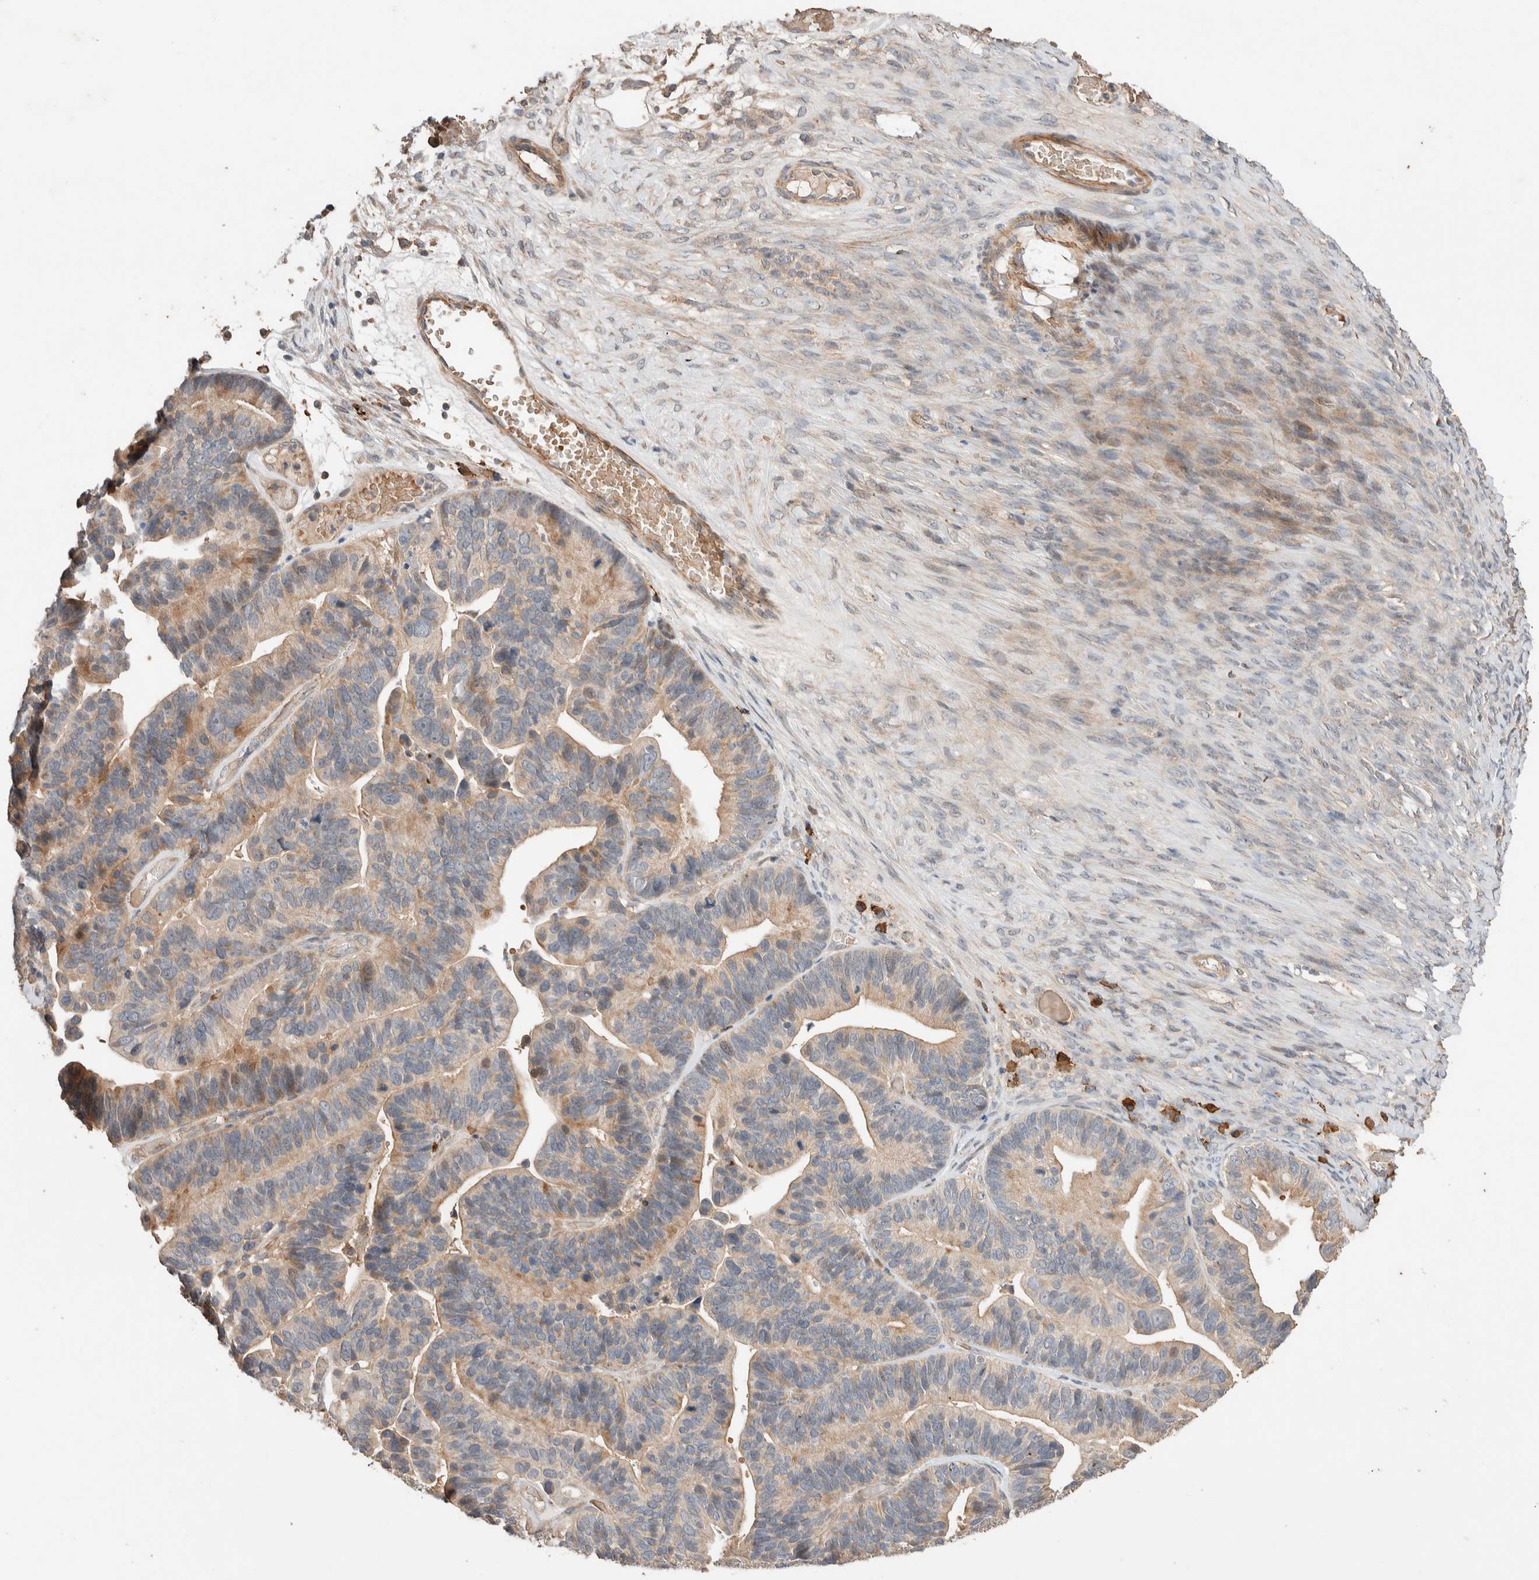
{"staining": {"intensity": "weak", "quantity": "25%-75%", "location": "cytoplasmic/membranous"}, "tissue": "ovarian cancer", "cell_type": "Tumor cells", "image_type": "cancer", "snomed": [{"axis": "morphology", "description": "Cystadenocarcinoma, serous, NOS"}, {"axis": "topography", "description": "Ovary"}], "caption": "Serous cystadenocarcinoma (ovarian) stained for a protein (brown) exhibits weak cytoplasmic/membranous positive expression in approximately 25%-75% of tumor cells.", "gene": "WDR91", "patient": {"sex": "female", "age": 56}}